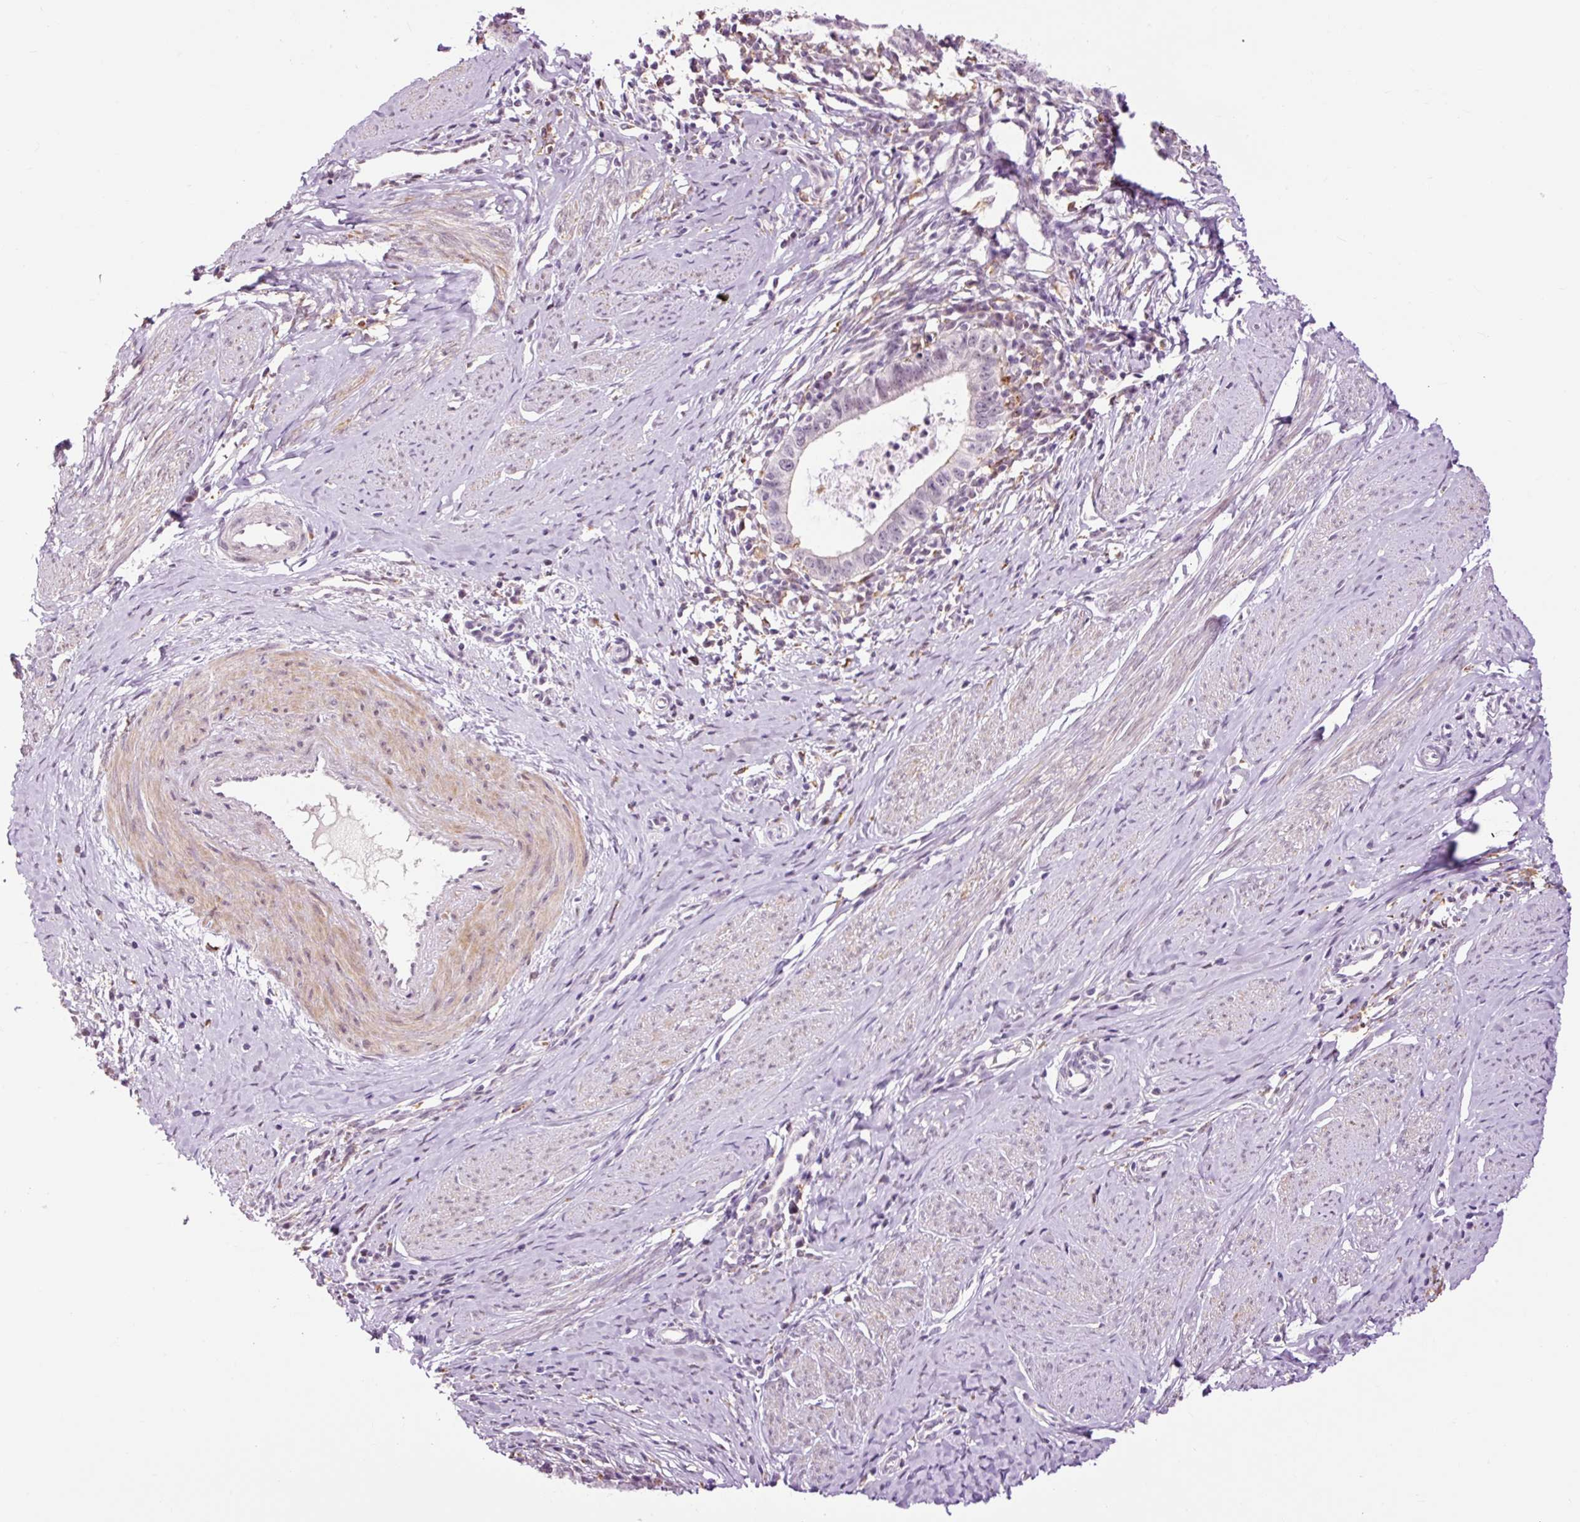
{"staining": {"intensity": "negative", "quantity": "none", "location": "none"}, "tissue": "cervical cancer", "cell_type": "Tumor cells", "image_type": "cancer", "snomed": [{"axis": "morphology", "description": "Adenocarcinoma, NOS"}, {"axis": "topography", "description": "Cervix"}], "caption": "Protein analysis of cervical cancer (adenocarcinoma) reveals no significant expression in tumor cells.", "gene": "LY86", "patient": {"sex": "female", "age": 36}}